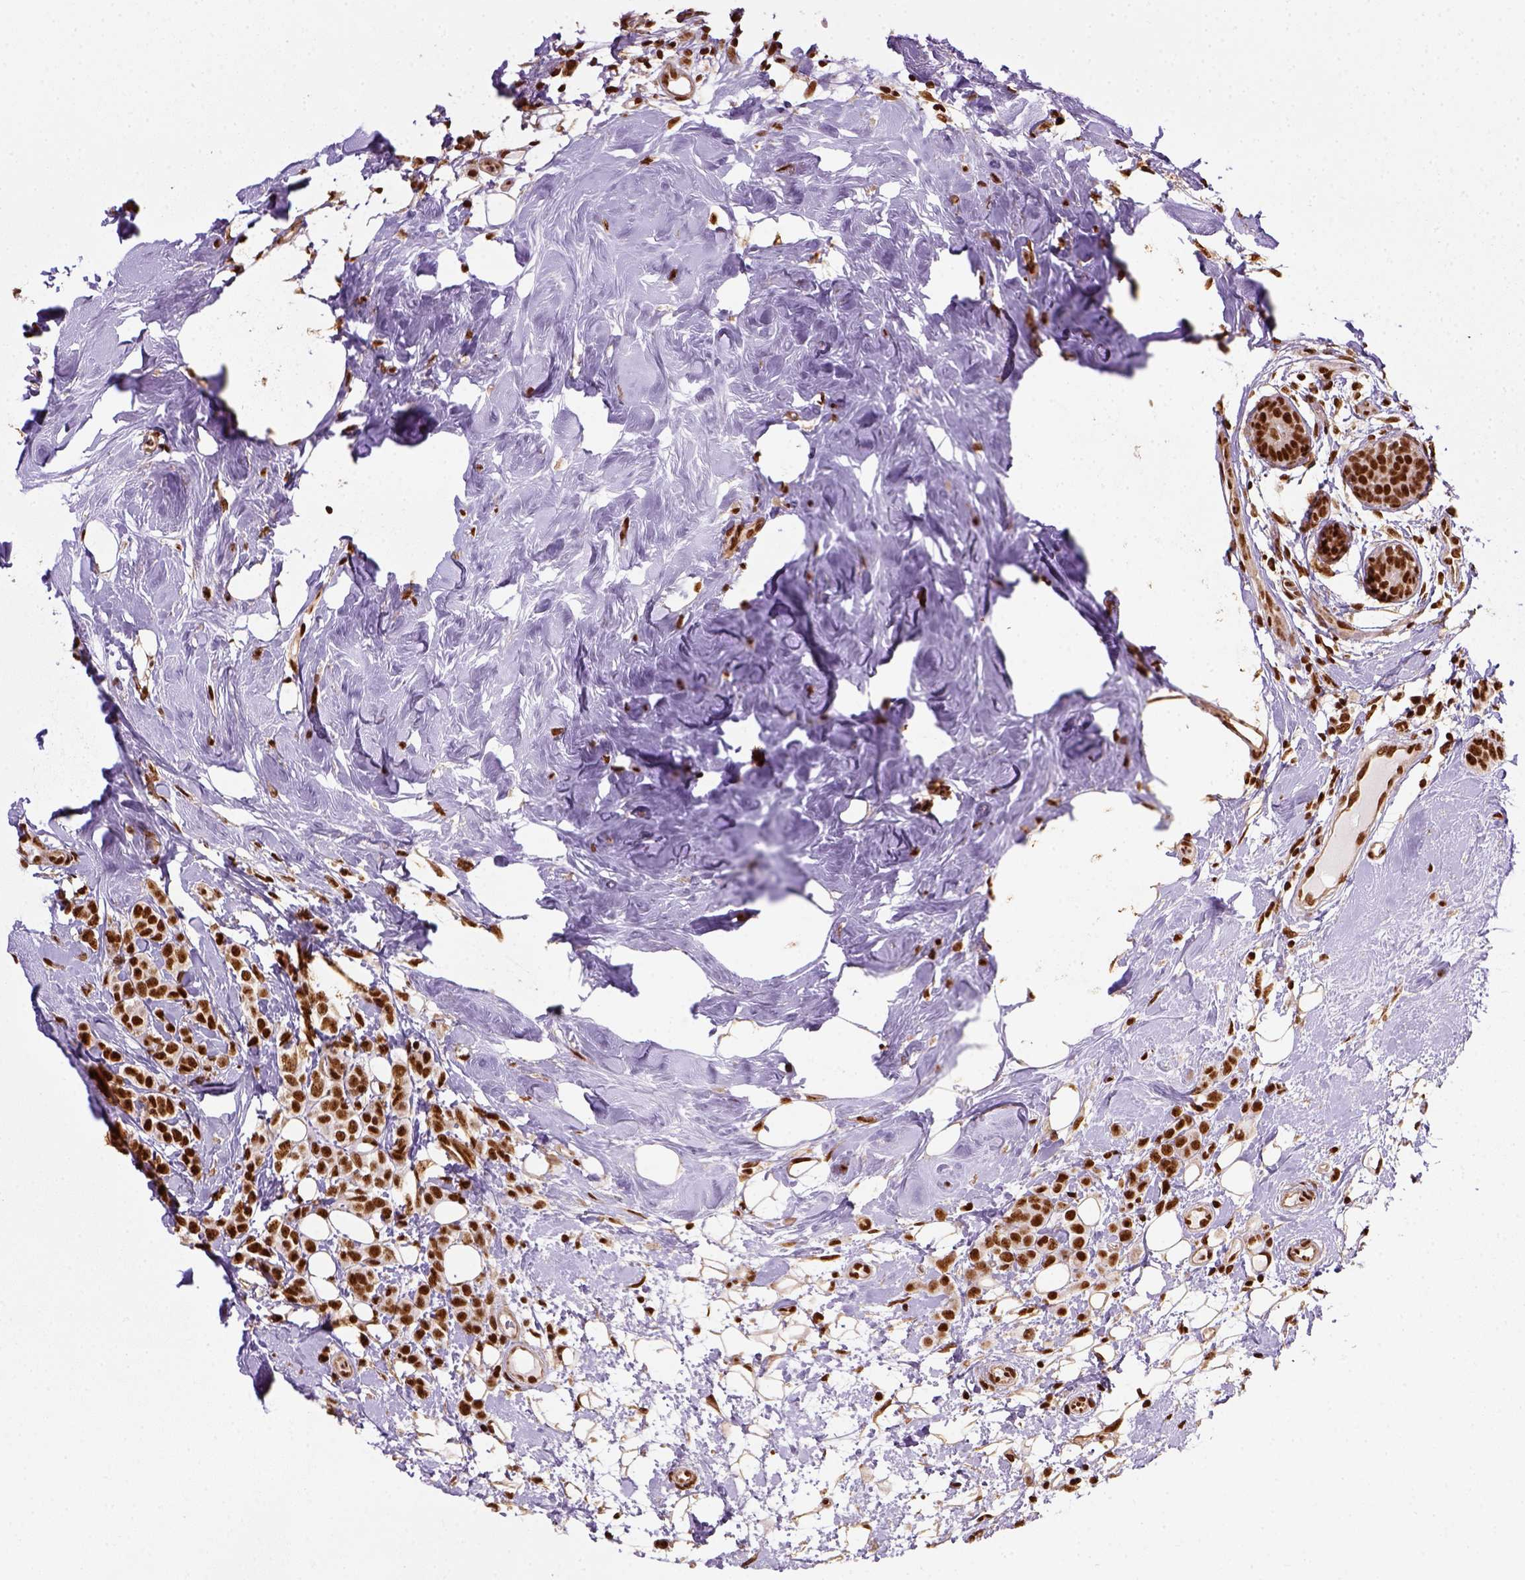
{"staining": {"intensity": "strong", "quantity": ">75%", "location": "nuclear"}, "tissue": "breast cancer", "cell_type": "Tumor cells", "image_type": "cancer", "snomed": [{"axis": "morphology", "description": "Lobular carcinoma"}, {"axis": "topography", "description": "Breast"}], "caption": "IHC micrograph of neoplastic tissue: human breast lobular carcinoma stained using immunohistochemistry reveals high levels of strong protein expression localized specifically in the nuclear of tumor cells, appearing as a nuclear brown color.", "gene": "CCAR1", "patient": {"sex": "female", "age": 49}}